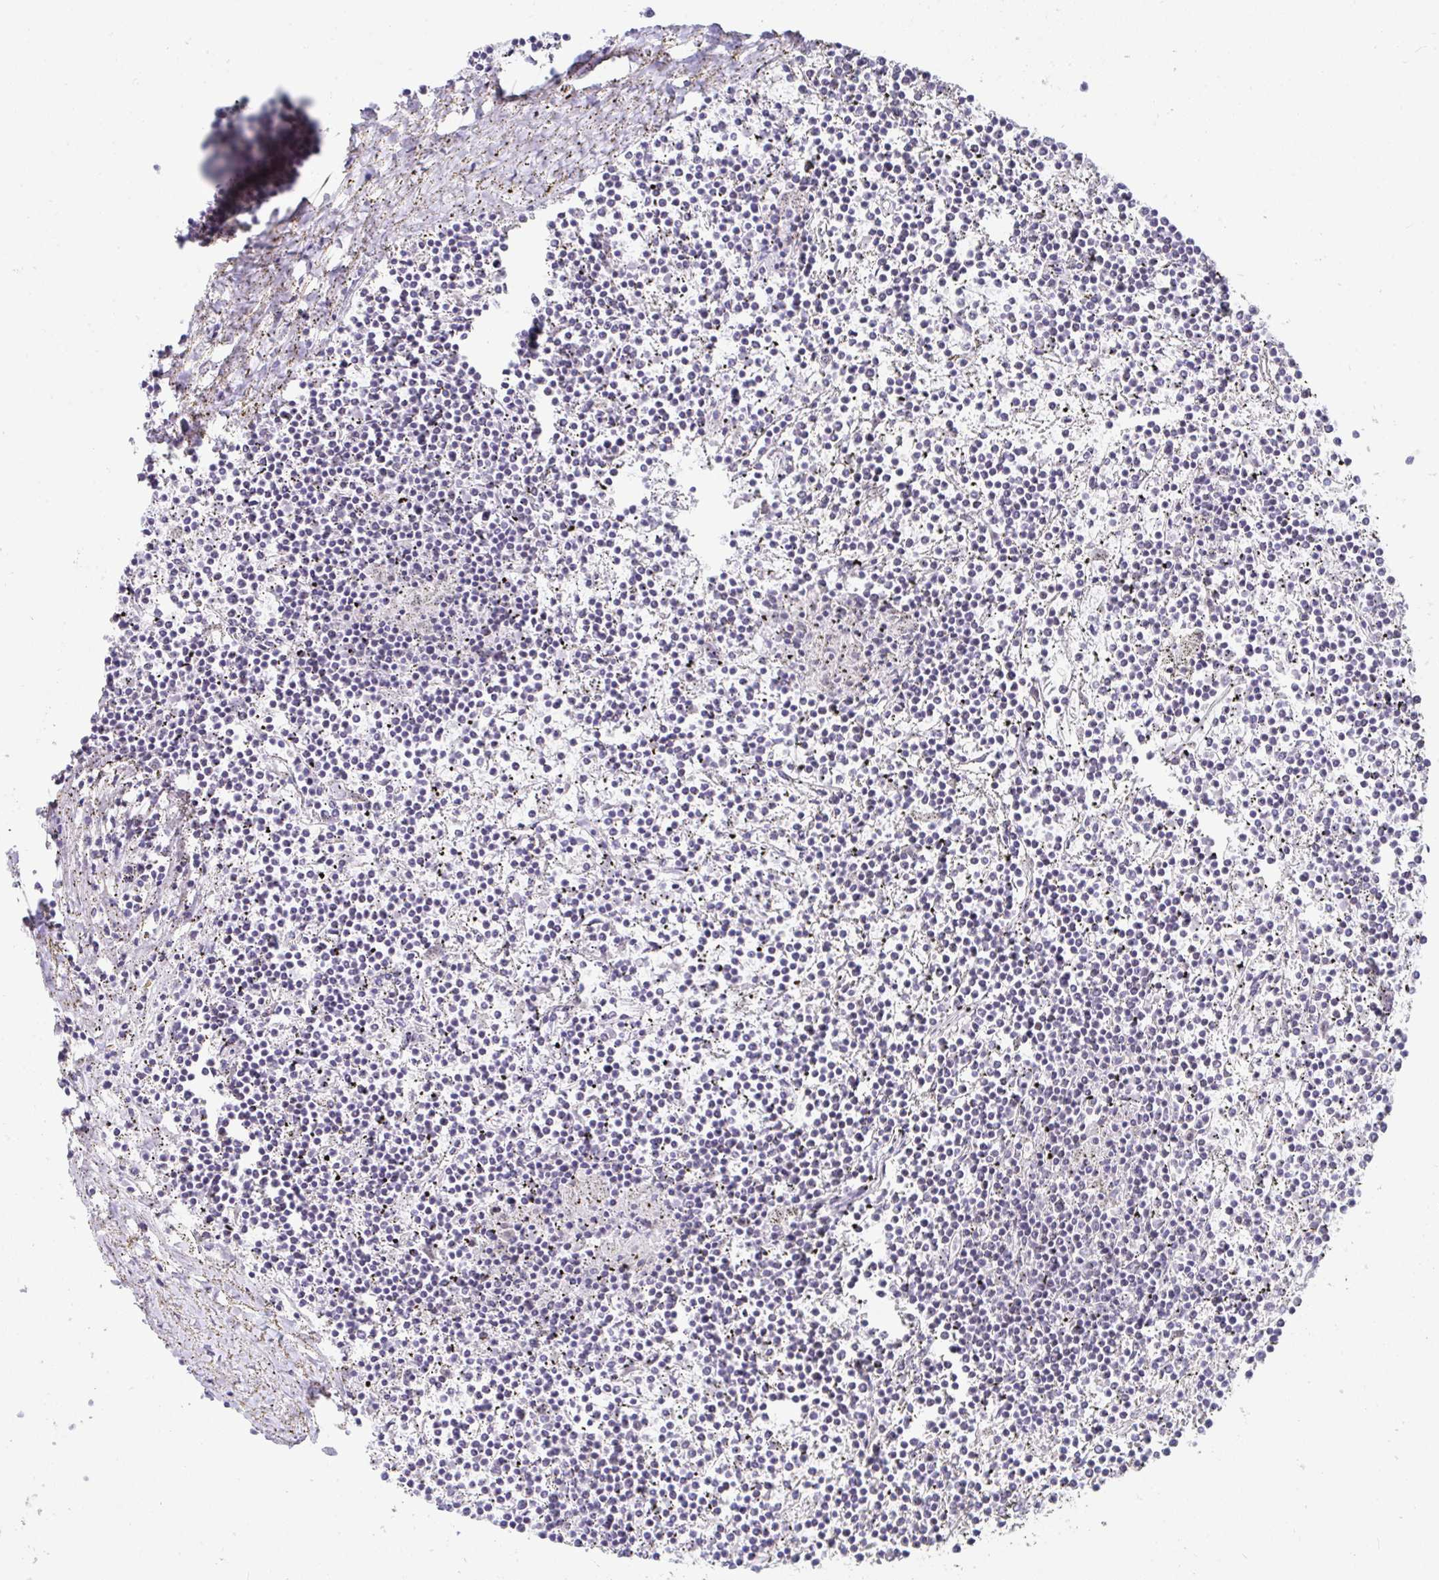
{"staining": {"intensity": "negative", "quantity": "none", "location": "none"}, "tissue": "lymphoma", "cell_type": "Tumor cells", "image_type": "cancer", "snomed": [{"axis": "morphology", "description": "Malignant lymphoma, non-Hodgkin's type, Low grade"}, {"axis": "topography", "description": "Spleen"}], "caption": "Immunohistochemistry (IHC) image of neoplastic tissue: human low-grade malignant lymphoma, non-Hodgkin's type stained with DAB (3,3'-diaminobenzidine) exhibits no significant protein positivity in tumor cells. (Brightfield microscopy of DAB (3,3'-diaminobenzidine) immunohistochemistry at high magnification).", "gene": "NOP10", "patient": {"sex": "female", "age": 19}}